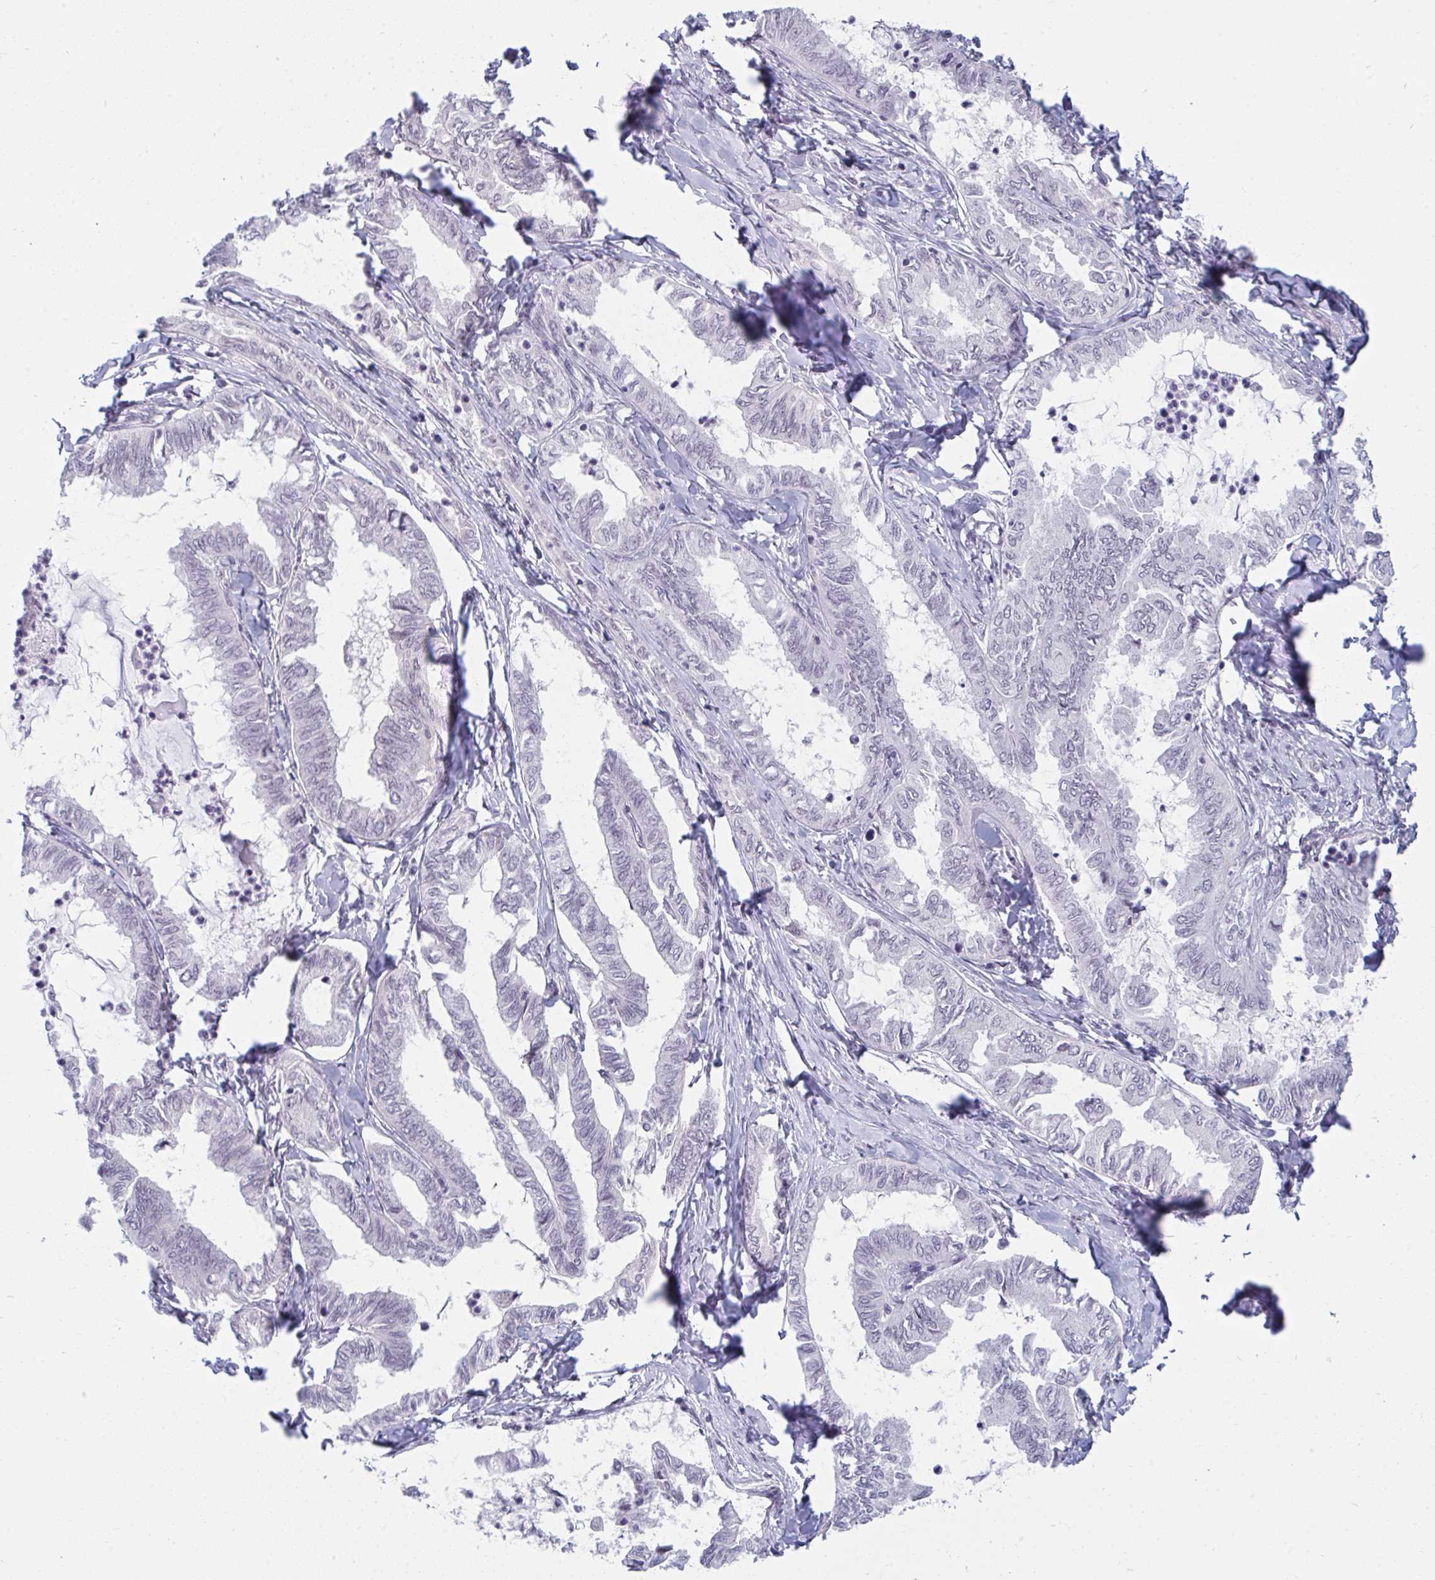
{"staining": {"intensity": "negative", "quantity": "none", "location": "none"}, "tissue": "ovarian cancer", "cell_type": "Tumor cells", "image_type": "cancer", "snomed": [{"axis": "morphology", "description": "Carcinoma, endometroid"}, {"axis": "topography", "description": "Ovary"}], "caption": "IHC of ovarian cancer (endometroid carcinoma) shows no staining in tumor cells.", "gene": "PRR14", "patient": {"sex": "female", "age": 70}}